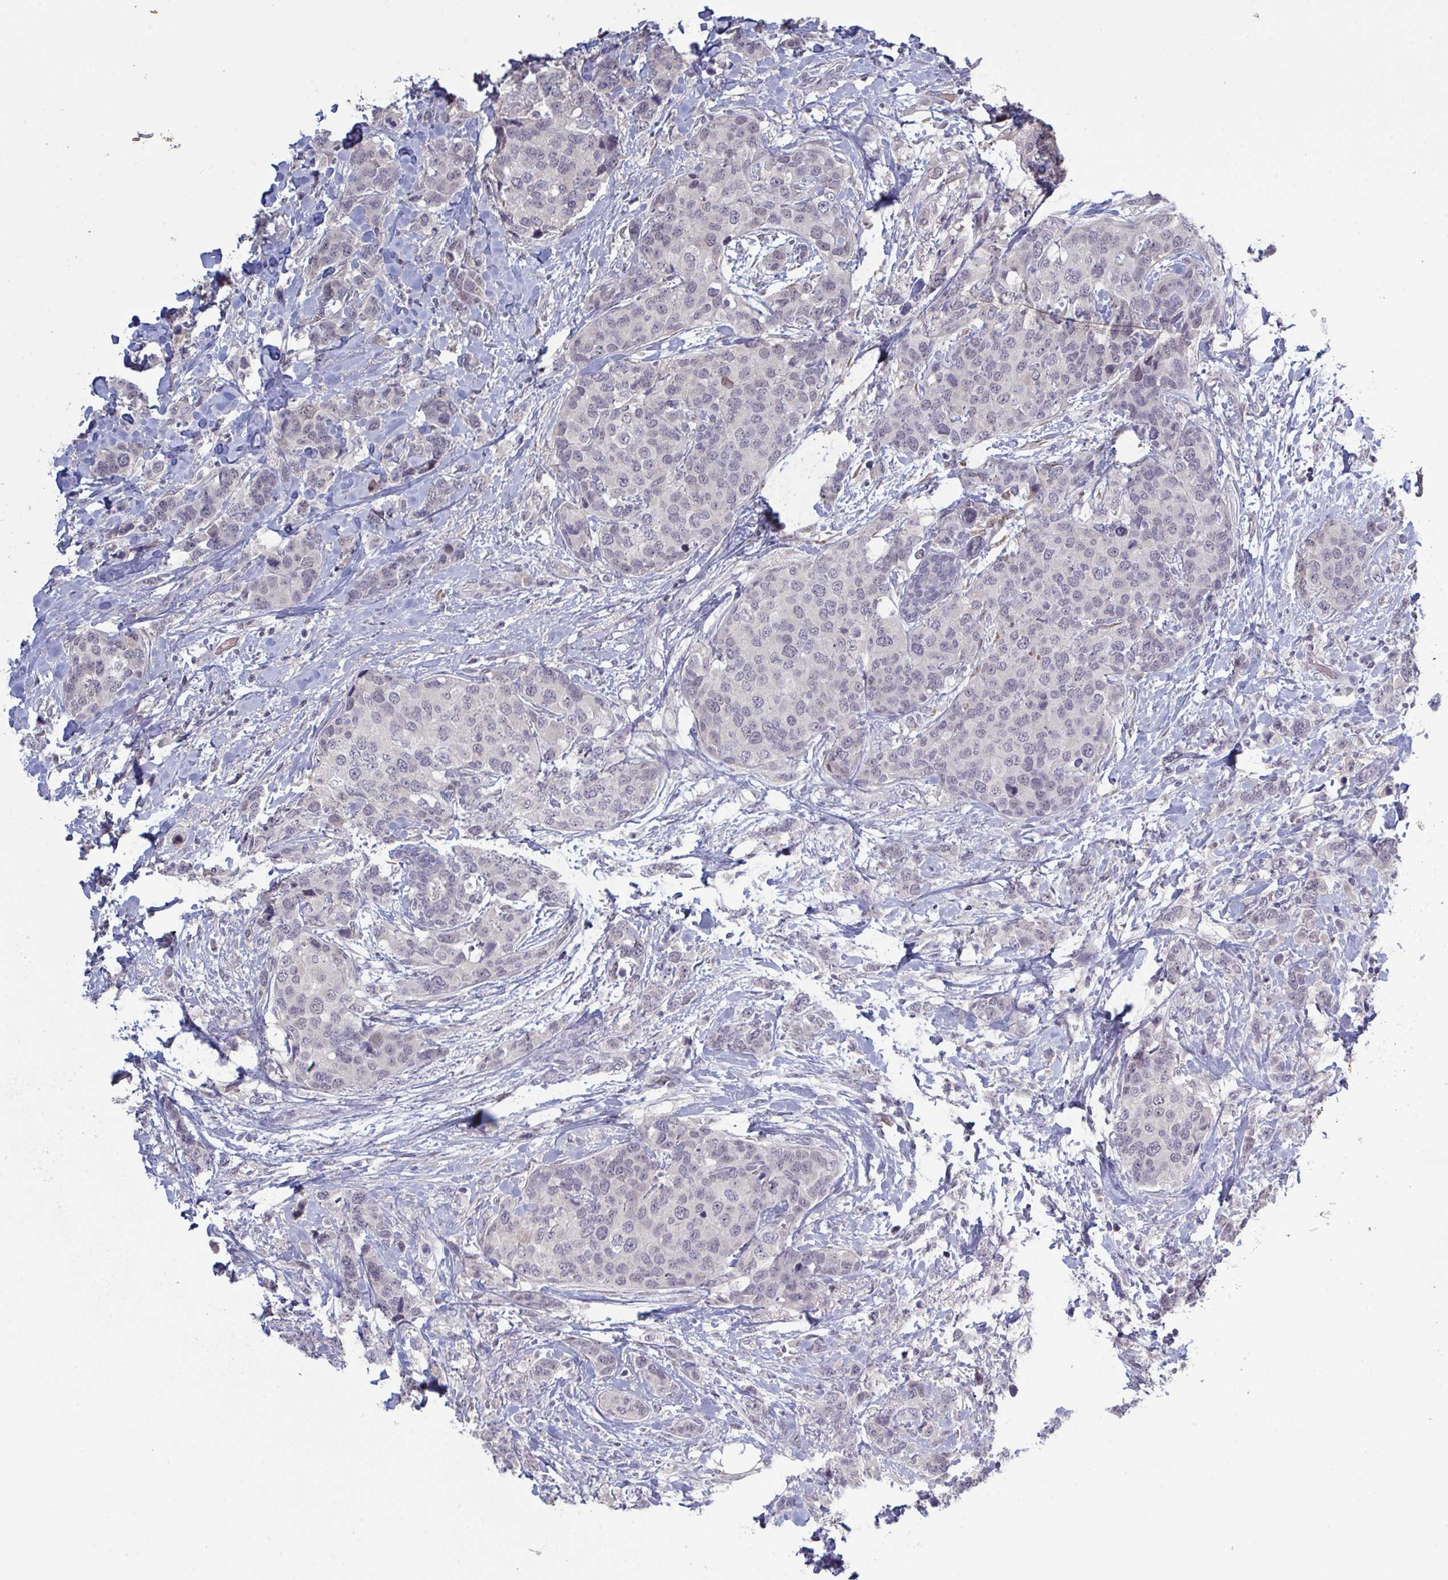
{"staining": {"intensity": "negative", "quantity": "none", "location": "none"}, "tissue": "breast cancer", "cell_type": "Tumor cells", "image_type": "cancer", "snomed": [{"axis": "morphology", "description": "Lobular carcinoma"}, {"axis": "topography", "description": "Breast"}], "caption": "Immunohistochemical staining of human breast lobular carcinoma reveals no significant expression in tumor cells.", "gene": "ZNF784", "patient": {"sex": "female", "age": 59}}